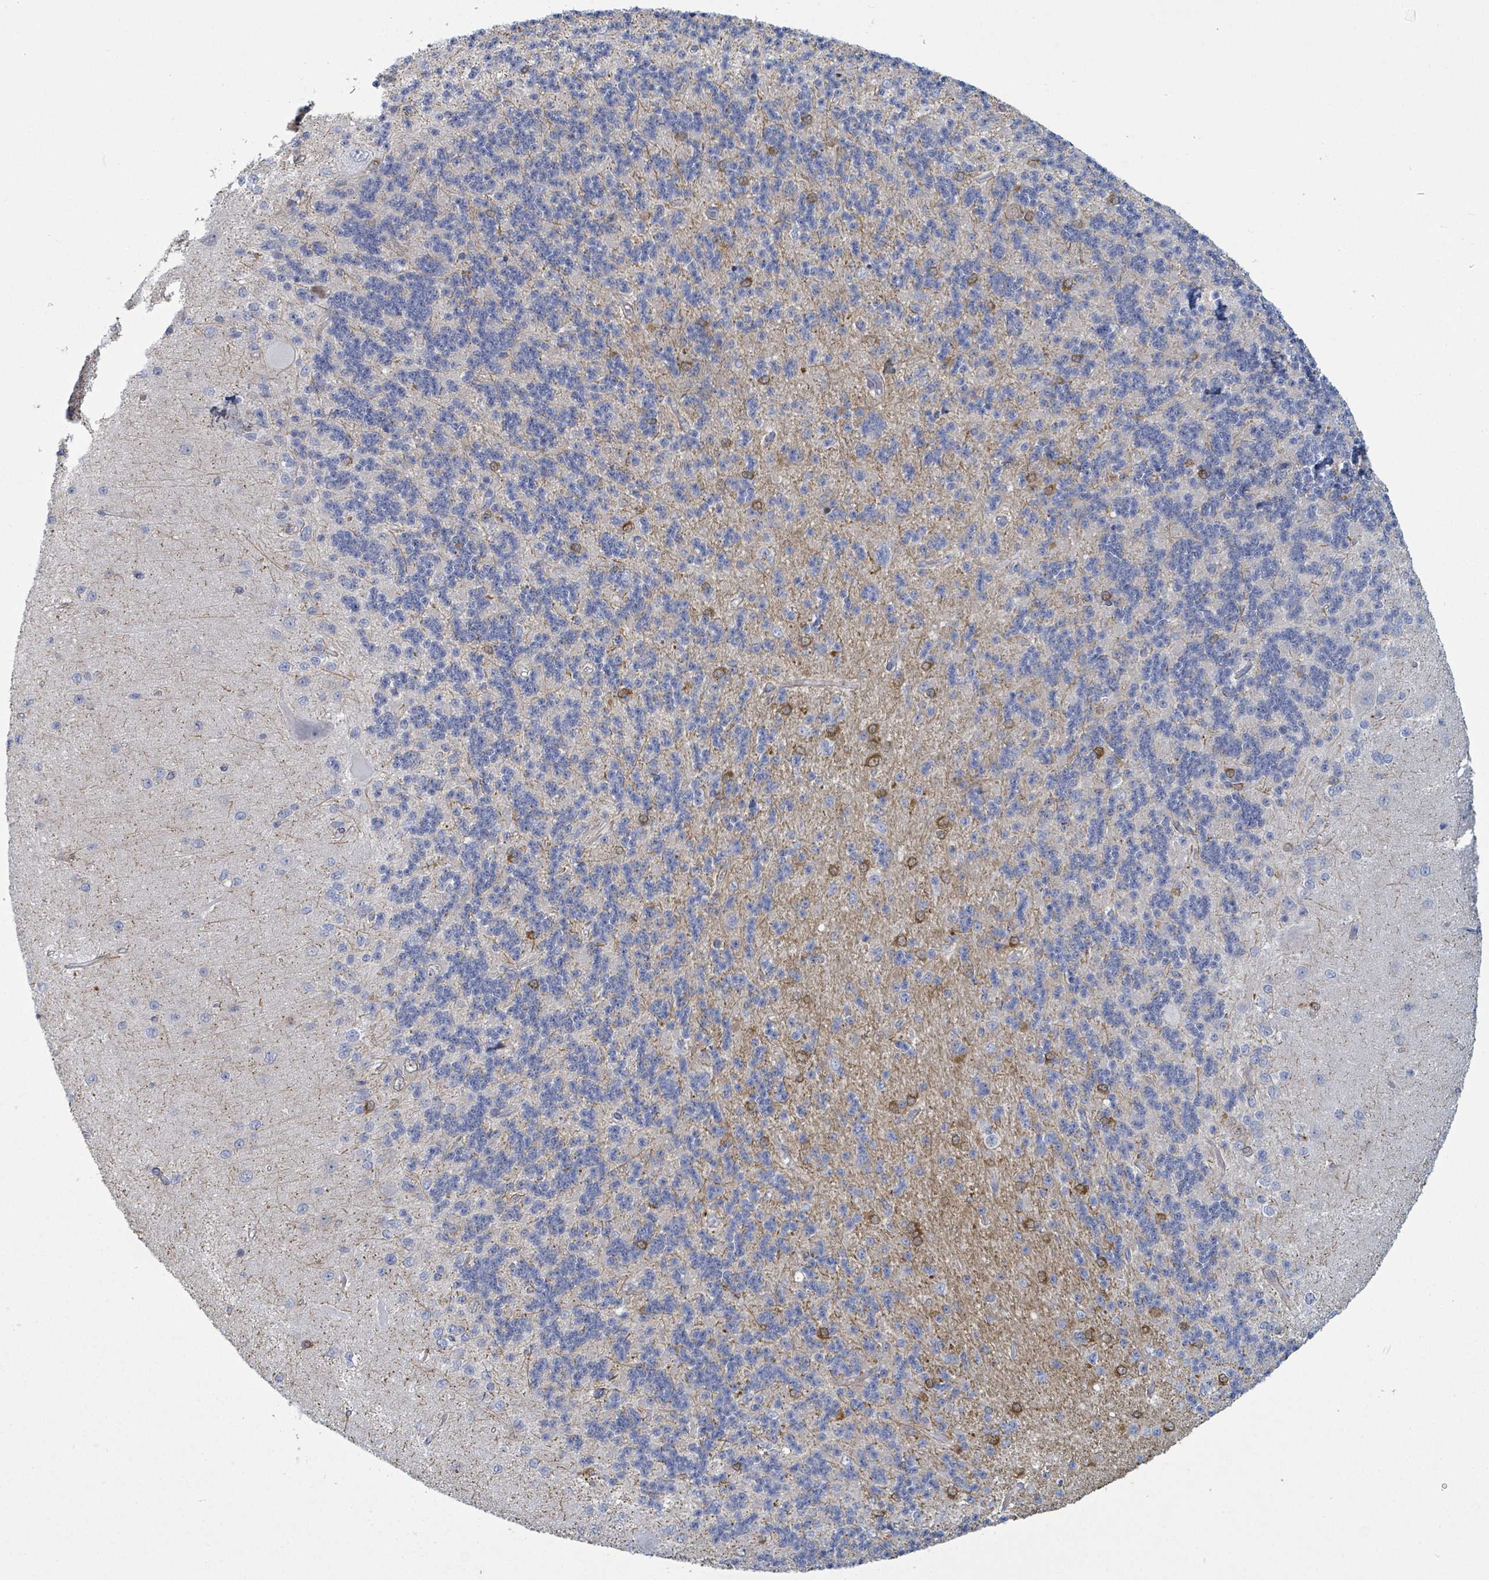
{"staining": {"intensity": "negative", "quantity": "none", "location": "none"}, "tissue": "cerebellum", "cell_type": "Cells in granular layer", "image_type": "normal", "snomed": [{"axis": "morphology", "description": "Normal tissue, NOS"}, {"axis": "topography", "description": "Cerebellum"}], "caption": "The immunohistochemistry (IHC) image has no significant positivity in cells in granular layer of cerebellum. (Stains: DAB IHC with hematoxylin counter stain, Microscopy: brightfield microscopy at high magnification).", "gene": "COL13A1", "patient": {"sex": "female", "age": 29}}